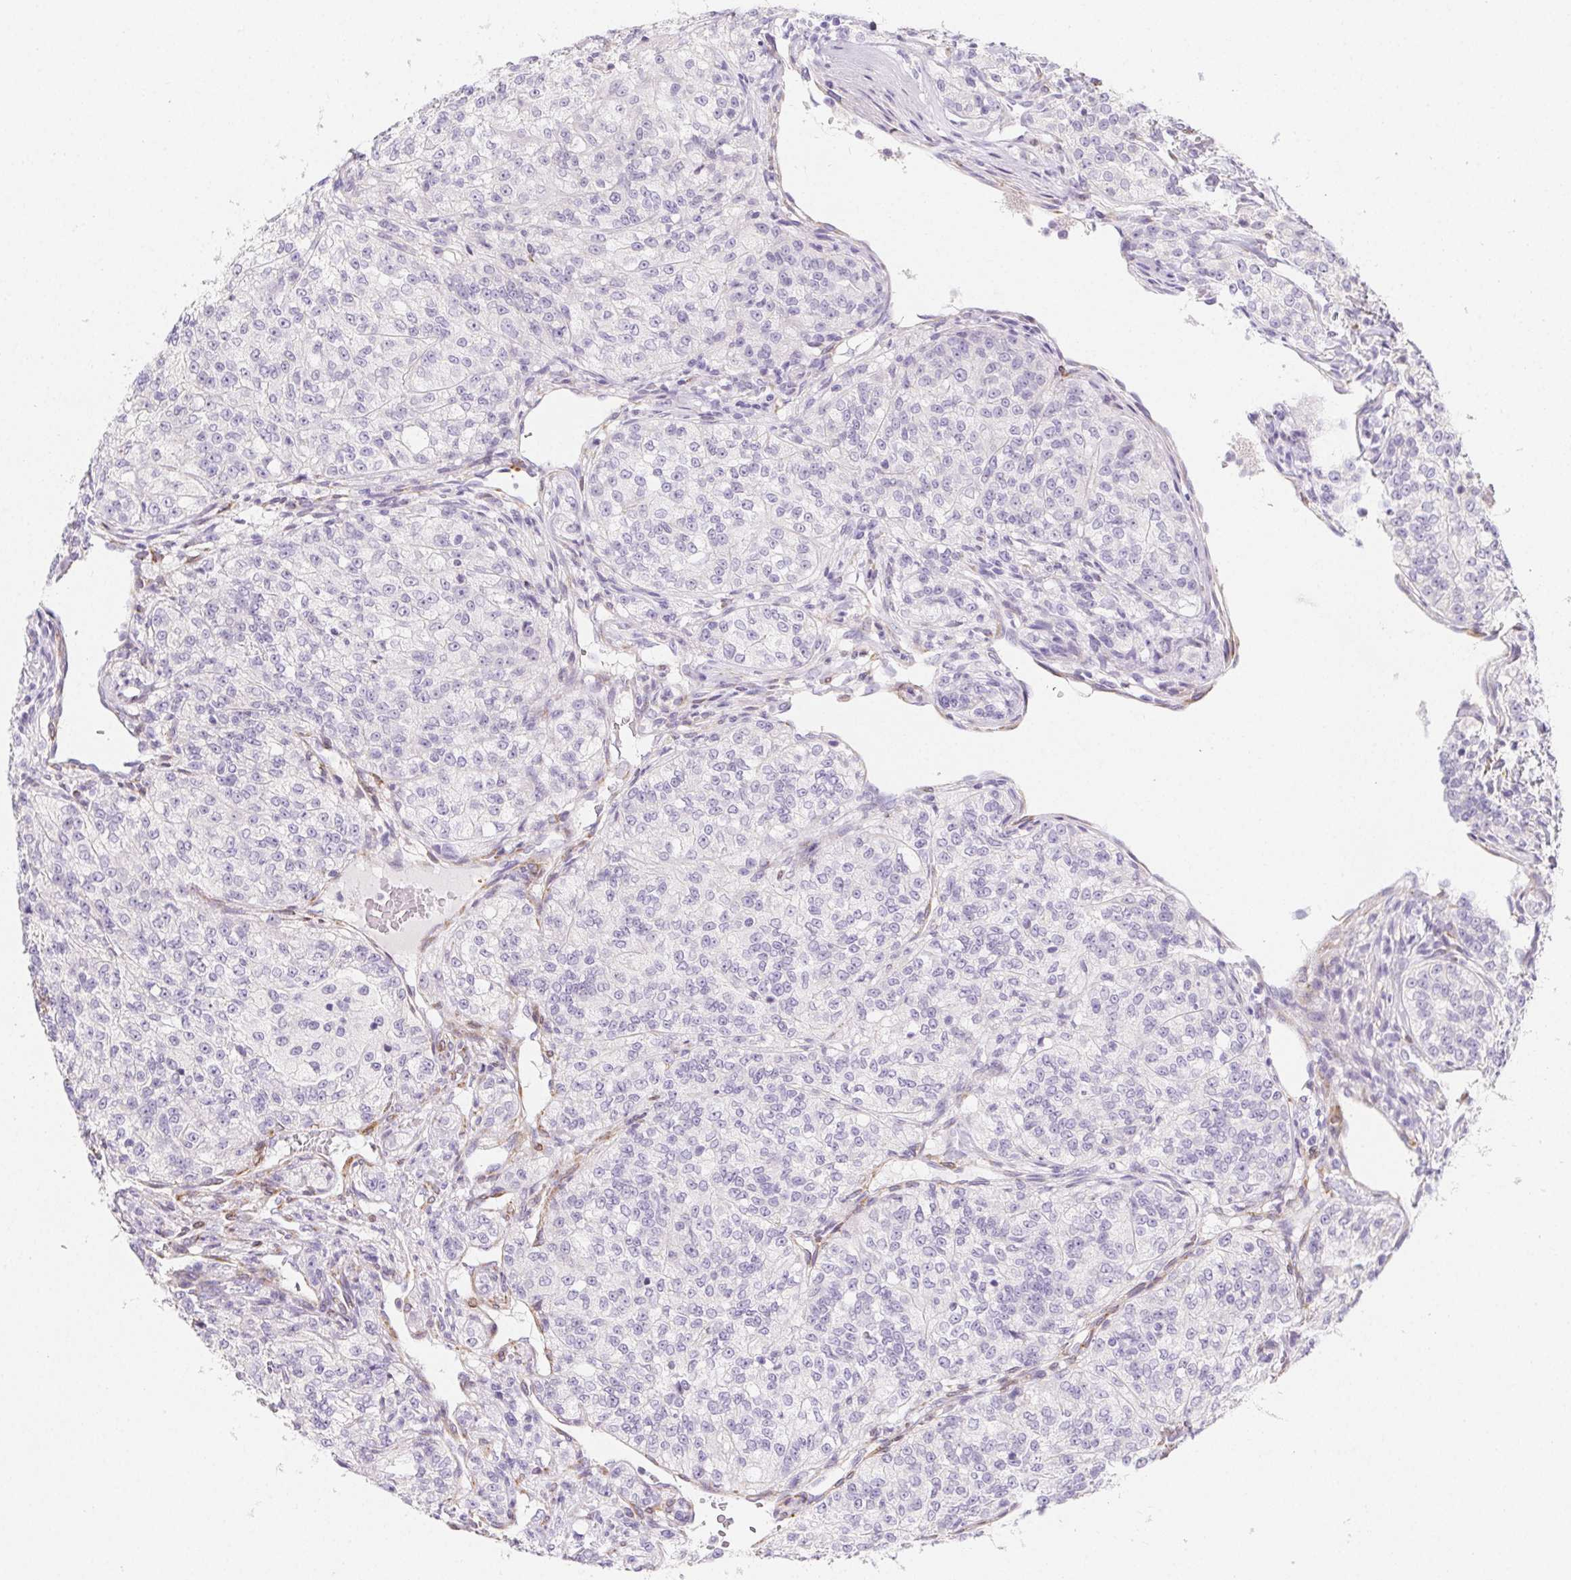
{"staining": {"intensity": "negative", "quantity": "none", "location": "none"}, "tissue": "renal cancer", "cell_type": "Tumor cells", "image_type": "cancer", "snomed": [{"axis": "morphology", "description": "Adenocarcinoma, NOS"}, {"axis": "topography", "description": "Kidney"}], "caption": "A micrograph of human renal cancer is negative for staining in tumor cells.", "gene": "HRC", "patient": {"sex": "female", "age": 63}}